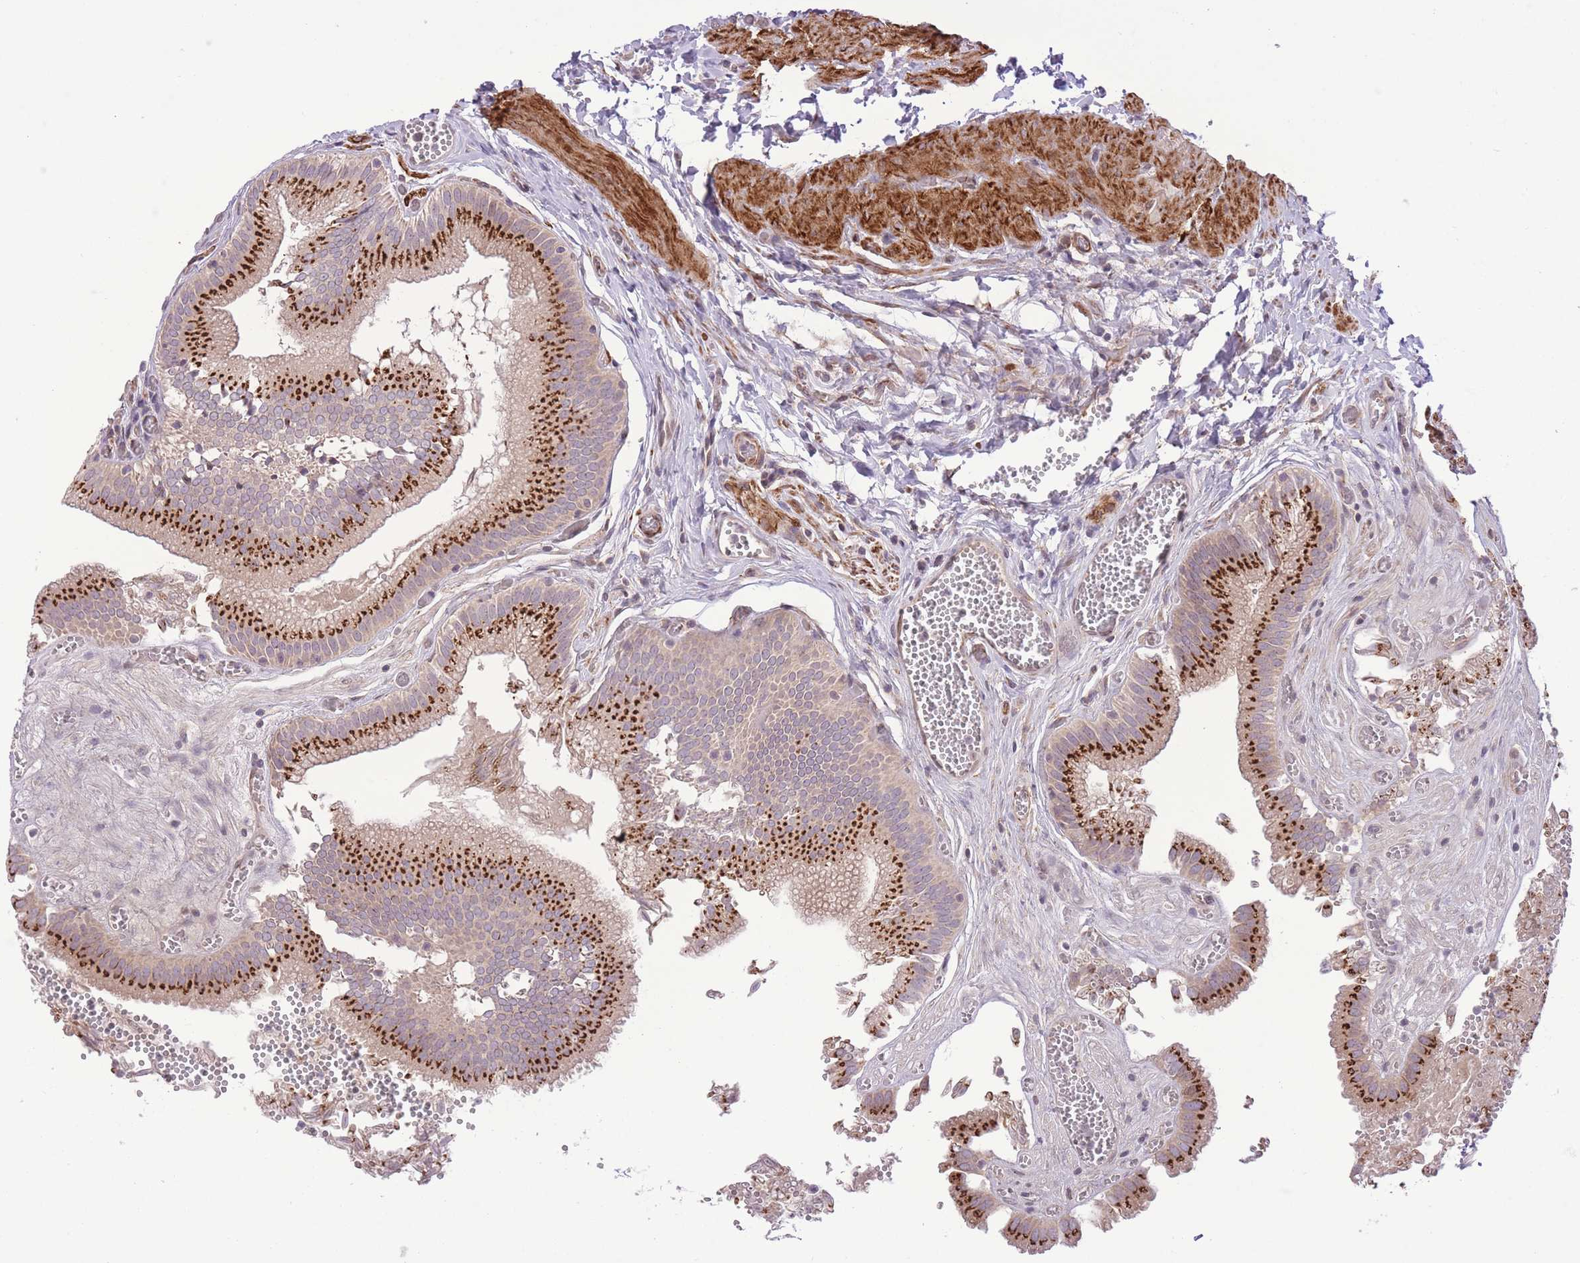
{"staining": {"intensity": "strong", "quantity": ">75%", "location": "cytoplasmic/membranous"}, "tissue": "gallbladder", "cell_type": "Glandular cells", "image_type": "normal", "snomed": [{"axis": "morphology", "description": "Normal tissue, NOS"}, {"axis": "topography", "description": "Gallbladder"}, {"axis": "topography", "description": "Peripheral nerve tissue"}], "caption": "Protein expression analysis of unremarkable gallbladder shows strong cytoplasmic/membranous positivity in approximately >75% of glandular cells. The staining is performed using DAB (3,3'-diaminobenzidine) brown chromogen to label protein expression. The nuclei are counter-stained blue using hematoxylin.", "gene": "ZBED5", "patient": {"sex": "male", "age": 17}}